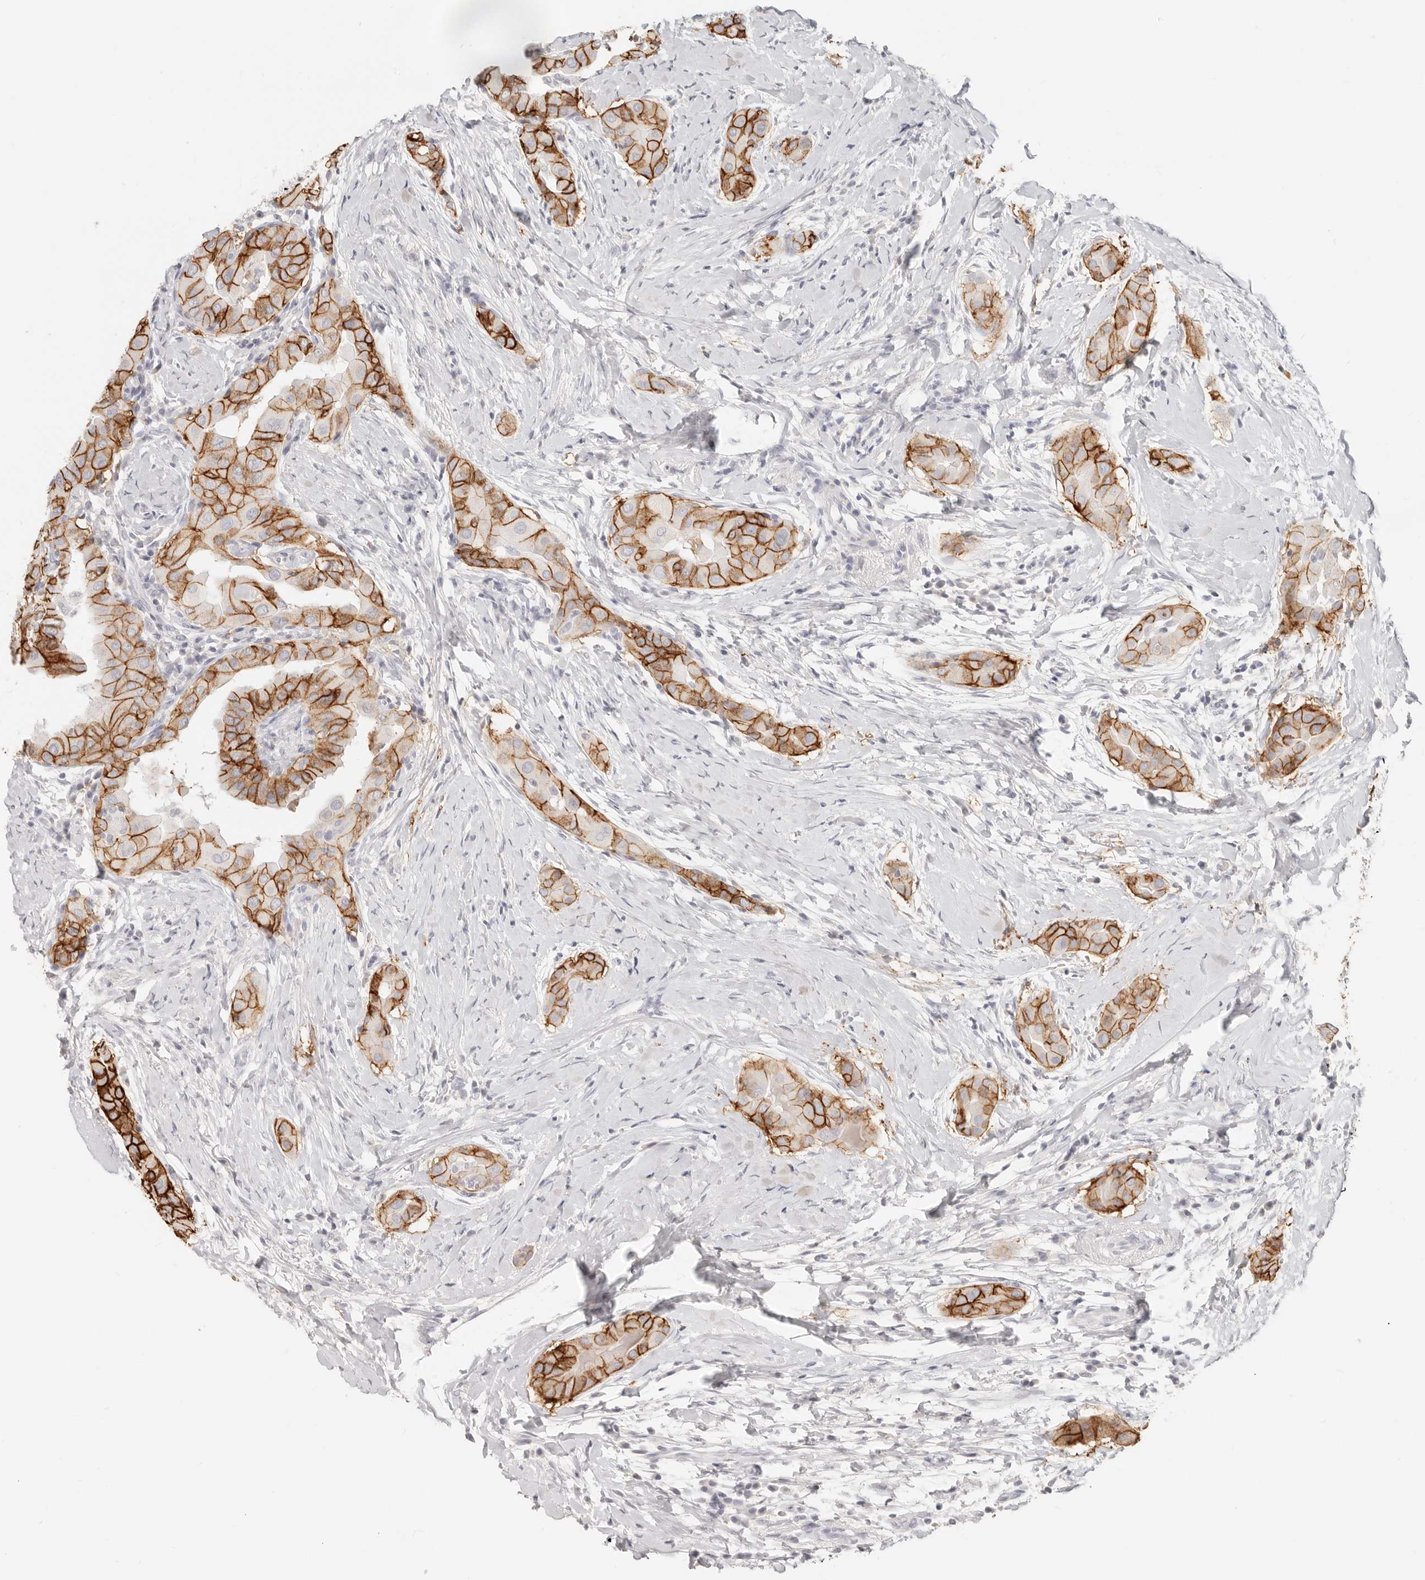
{"staining": {"intensity": "strong", "quantity": ">75%", "location": "cytoplasmic/membranous"}, "tissue": "thyroid cancer", "cell_type": "Tumor cells", "image_type": "cancer", "snomed": [{"axis": "morphology", "description": "Papillary adenocarcinoma, NOS"}, {"axis": "topography", "description": "Thyroid gland"}], "caption": "This is a micrograph of IHC staining of thyroid cancer (papillary adenocarcinoma), which shows strong positivity in the cytoplasmic/membranous of tumor cells.", "gene": "EPCAM", "patient": {"sex": "male", "age": 33}}